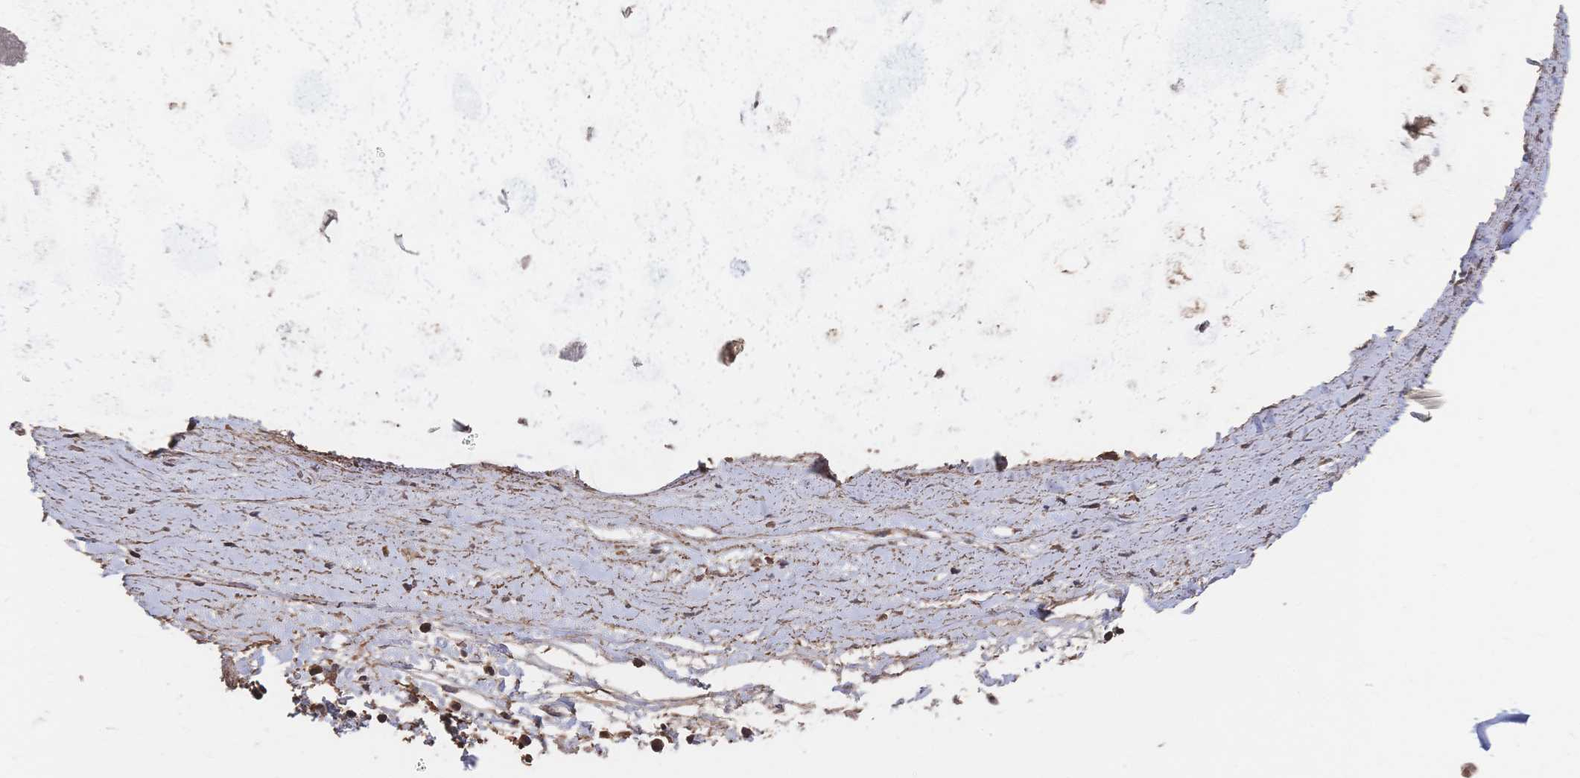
{"staining": {"intensity": "moderate", "quantity": ">75%", "location": "cytoplasmic/membranous"}, "tissue": "adipose tissue", "cell_type": "Adipocytes", "image_type": "normal", "snomed": [{"axis": "morphology", "description": "Normal tissue, NOS"}, {"axis": "morphology", "description": "Degeneration, NOS"}, {"axis": "topography", "description": "Cartilage tissue"}, {"axis": "topography", "description": "Lung"}], "caption": "Moderate cytoplasmic/membranous expression for a protein is present in approximately >75% of adipocytes of unremarkable adipose tissue using immunohistochemistry (IHC).", "gene": "DNAJA4", "patient": {"sex": "female", "age": 61}}